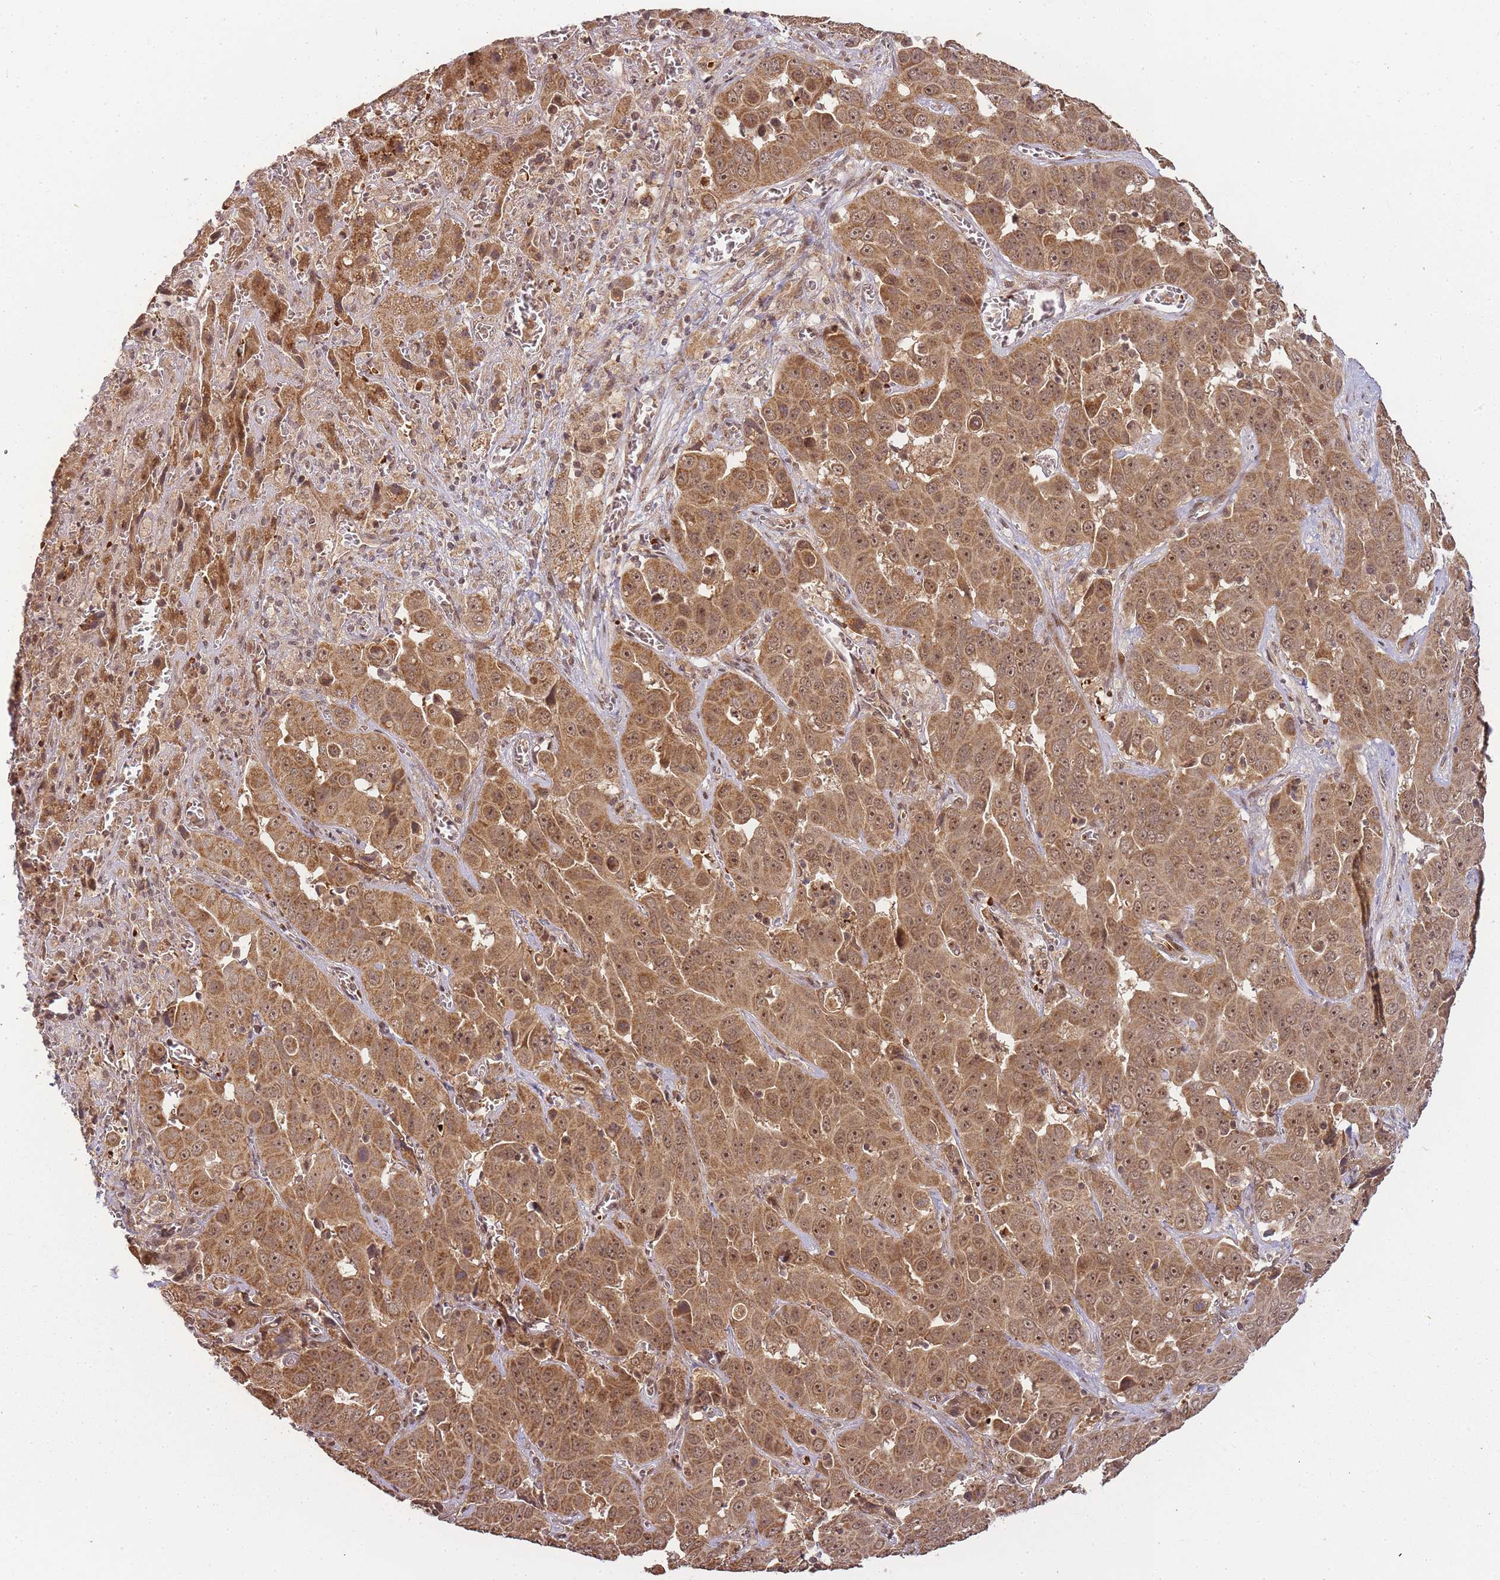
{"staining": {"intensity": "moderate", "quantity": ">75%", "location": "cytoplasmic/membranous,nuclear"}, "tissue": "liver cancer", "cell_type": "Tumor cells", "image_type": "cancer", "snomed": [{"axis": "morphology", "description": "Cholangiocarcinoma"}, {"axis": "topography", "description": "Liver"}], "caption": "Tumor cells show moderate cytoplasmic/membranous and nuclear expression in approximately >75% of cells in cholangiocarcinoma (liver).", "gene": "ZNF497", "patient": {"sex": "female", "age": 52}}